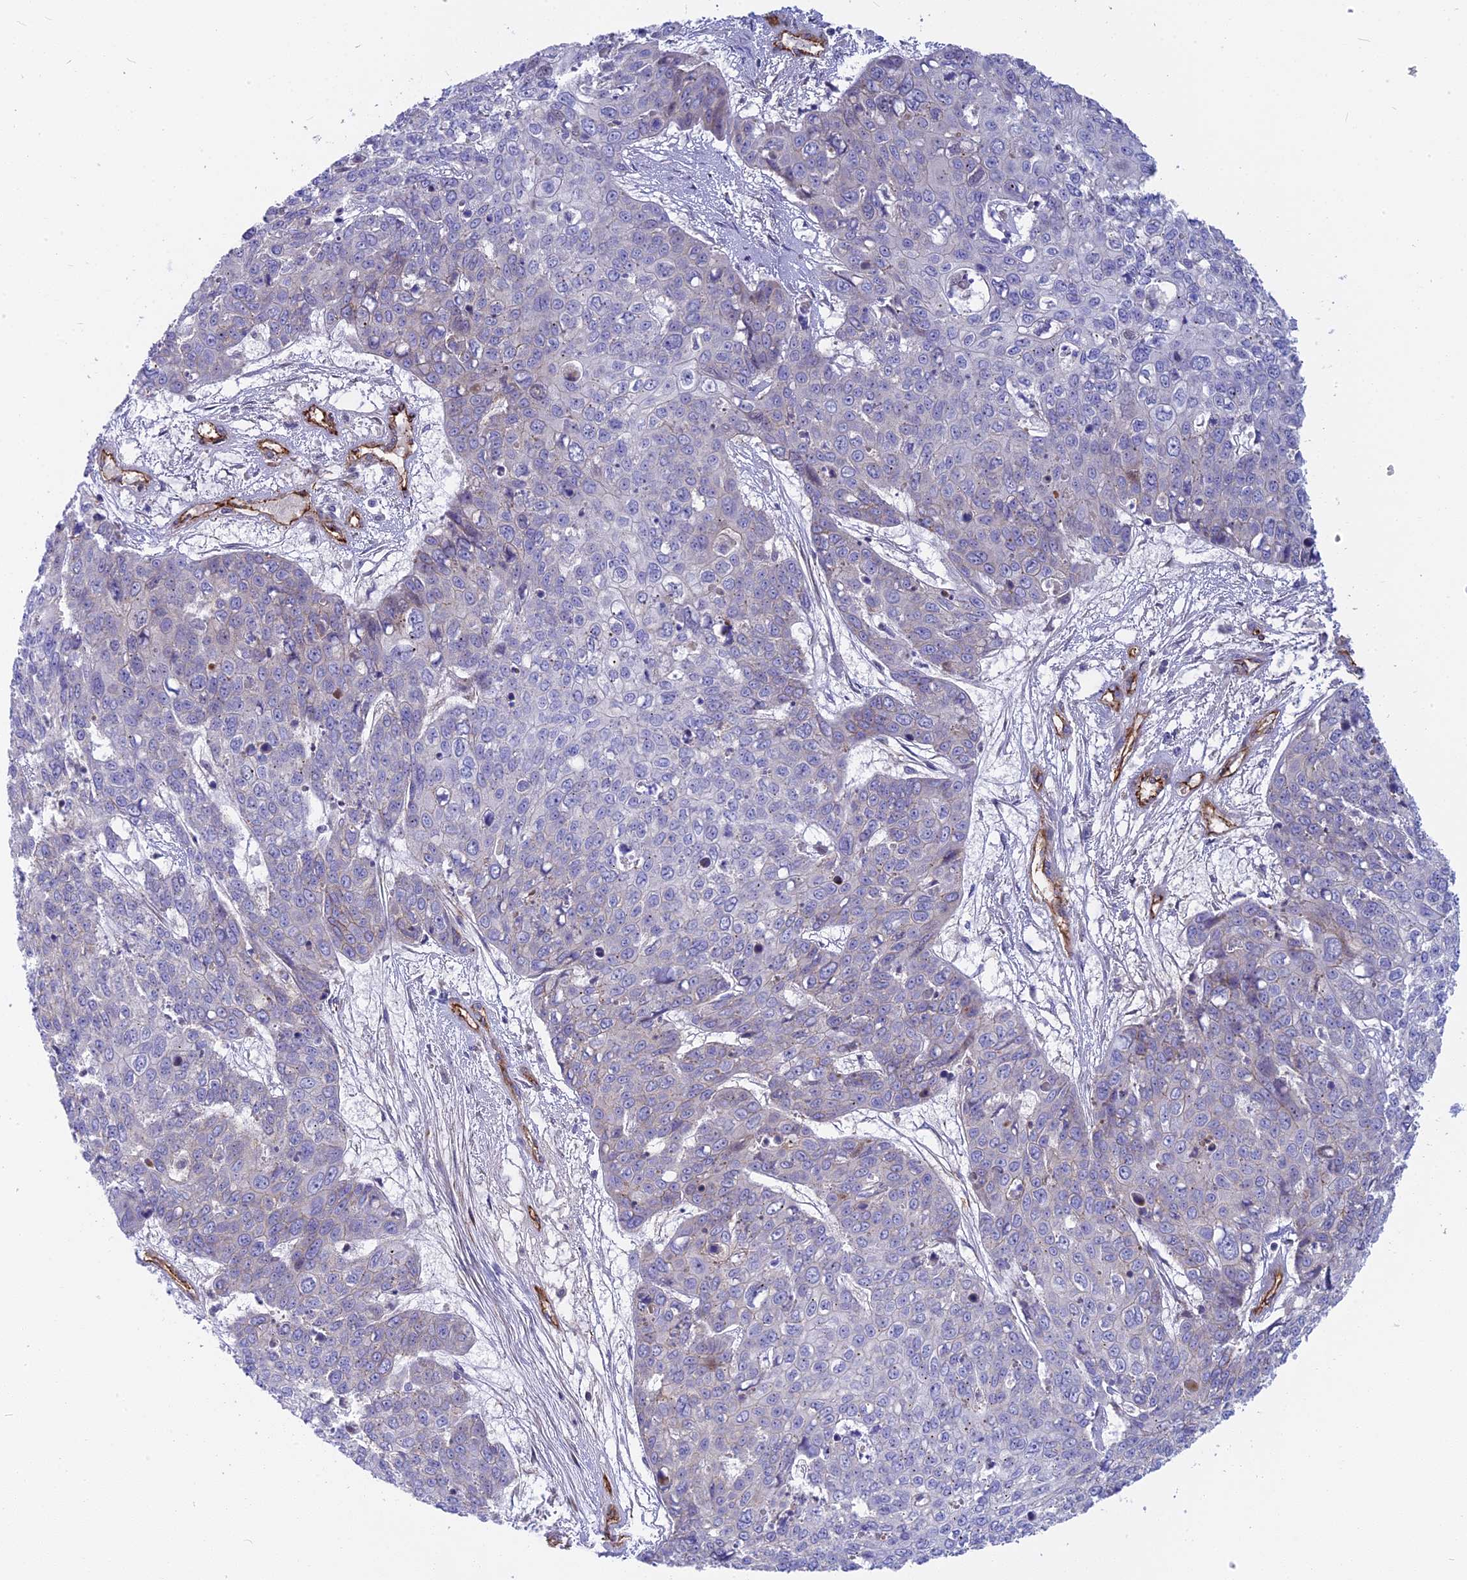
{"staining": {"intensity": "negative", "quantity": "none", "location": "none"}, "tissue": "skin cancer", "cell_type": "Tumor cells", "image_type": "cancer", "snomed": [{"axis": "morphology", "description": "Squamous cell carcinoma, NOS"}, {"axis": "topography", "description": "Skin"}], "caption": "A high-resolution micrograph shows IHC staining of skin cancer (squamous cell carcinoma), which exhibits no significant expression in tumor cells.", "gene": "CNBD2", "patient": {"sex": "male", "age": 71}}